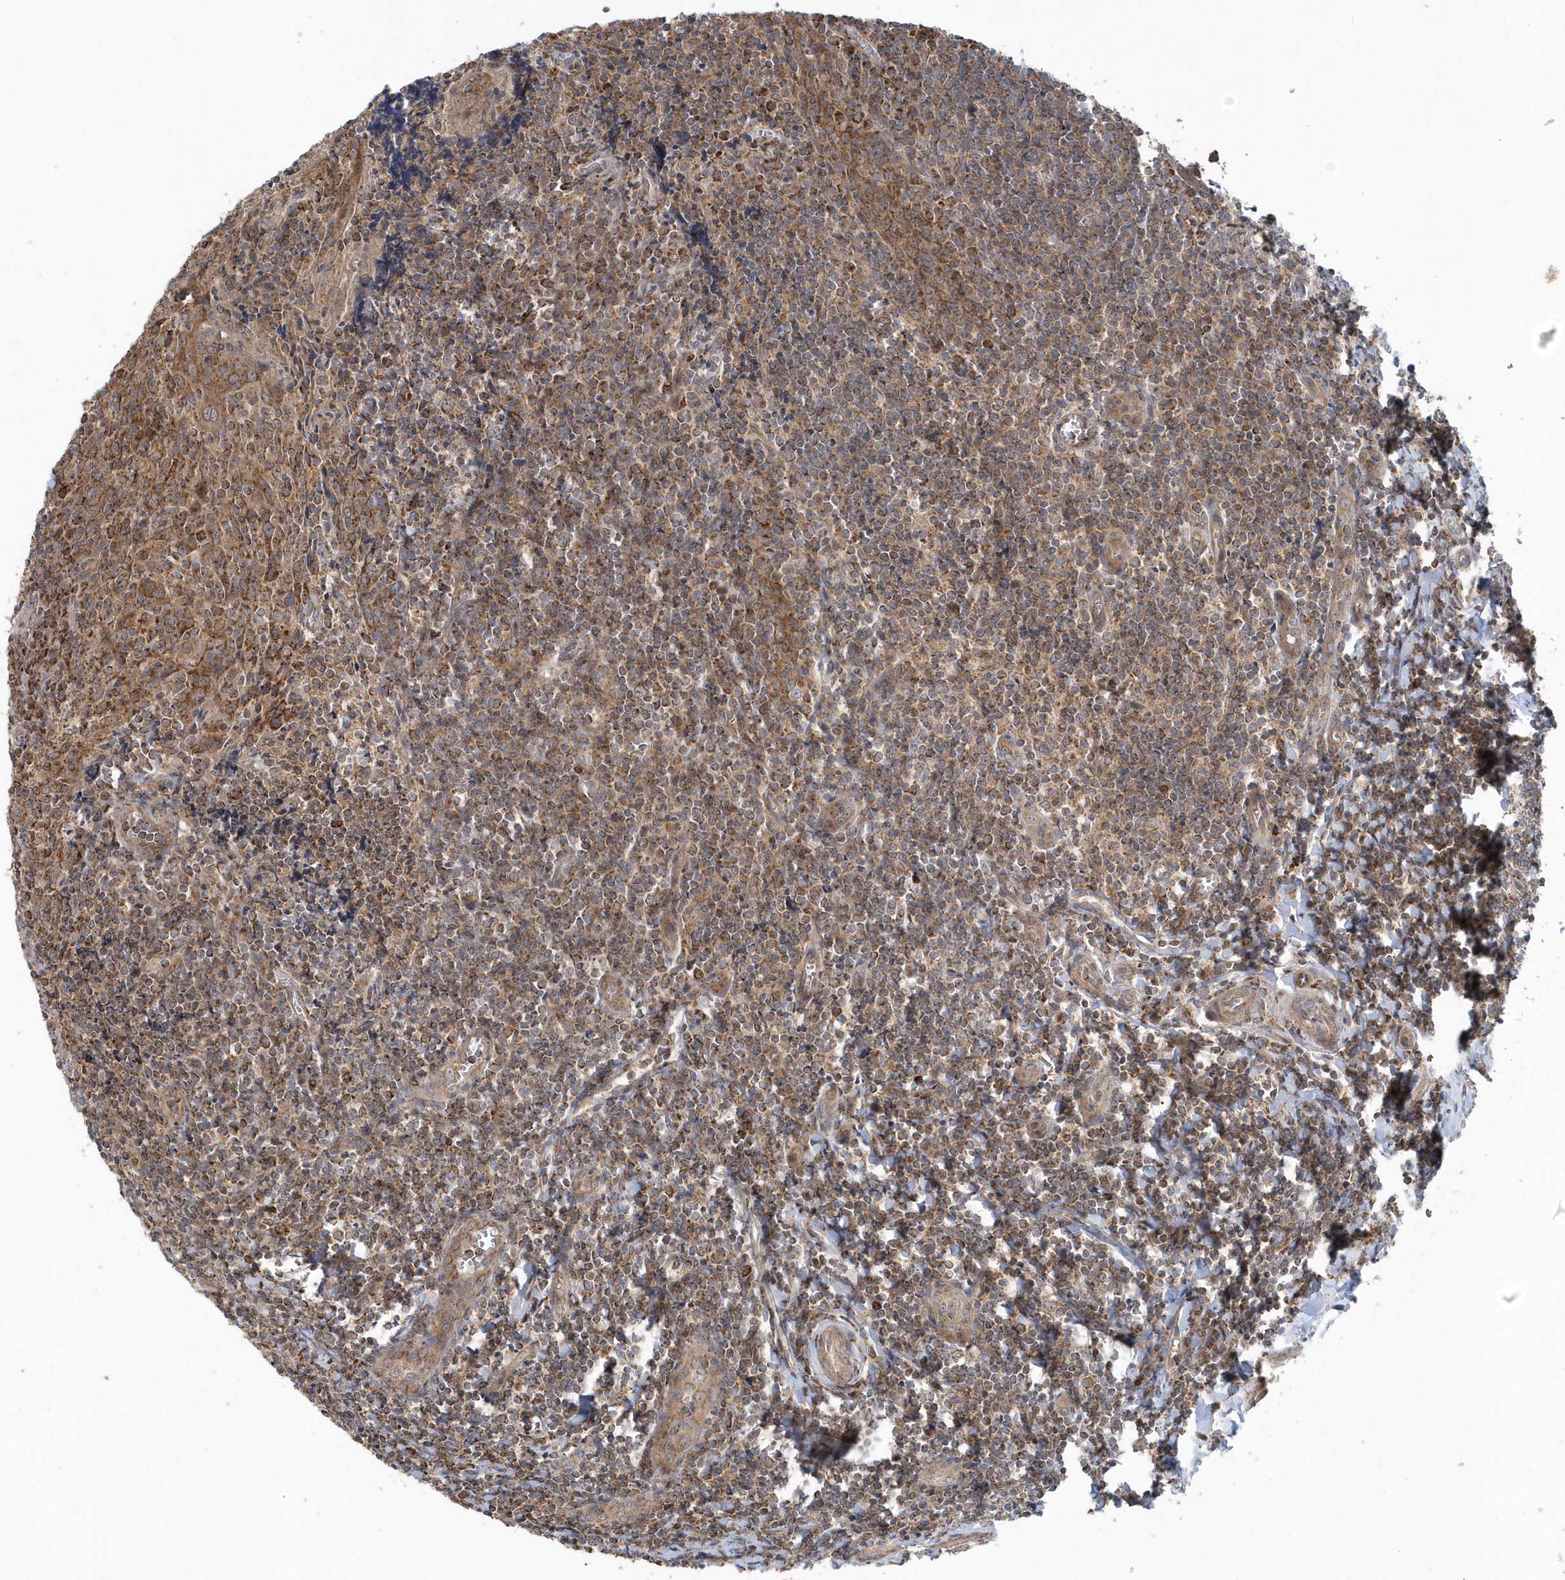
{"staining": {"intensity": "moderate", "quantity": ">75%", "location": "cytoplasmic/membranous"}, "tissue": "tonsil", "cell_type": "Germinal center cells", "image_type": "normal", "snomed": [{"axis": "morphology", "description": "Normal tissue, NOS"}, {"axis": "topography", "description": "Tonsil"}], "caption": "Immunohistochemical staining of benign tonsil demonstrates >75% levels of moderate cytoplasmic/membranous protein positivity in about >75% of germinal center cells. (IHC, brightfield microscopy, high magnification).", "gene": "PPP1R7", "patient": {"sex": "male", "age": 27}}